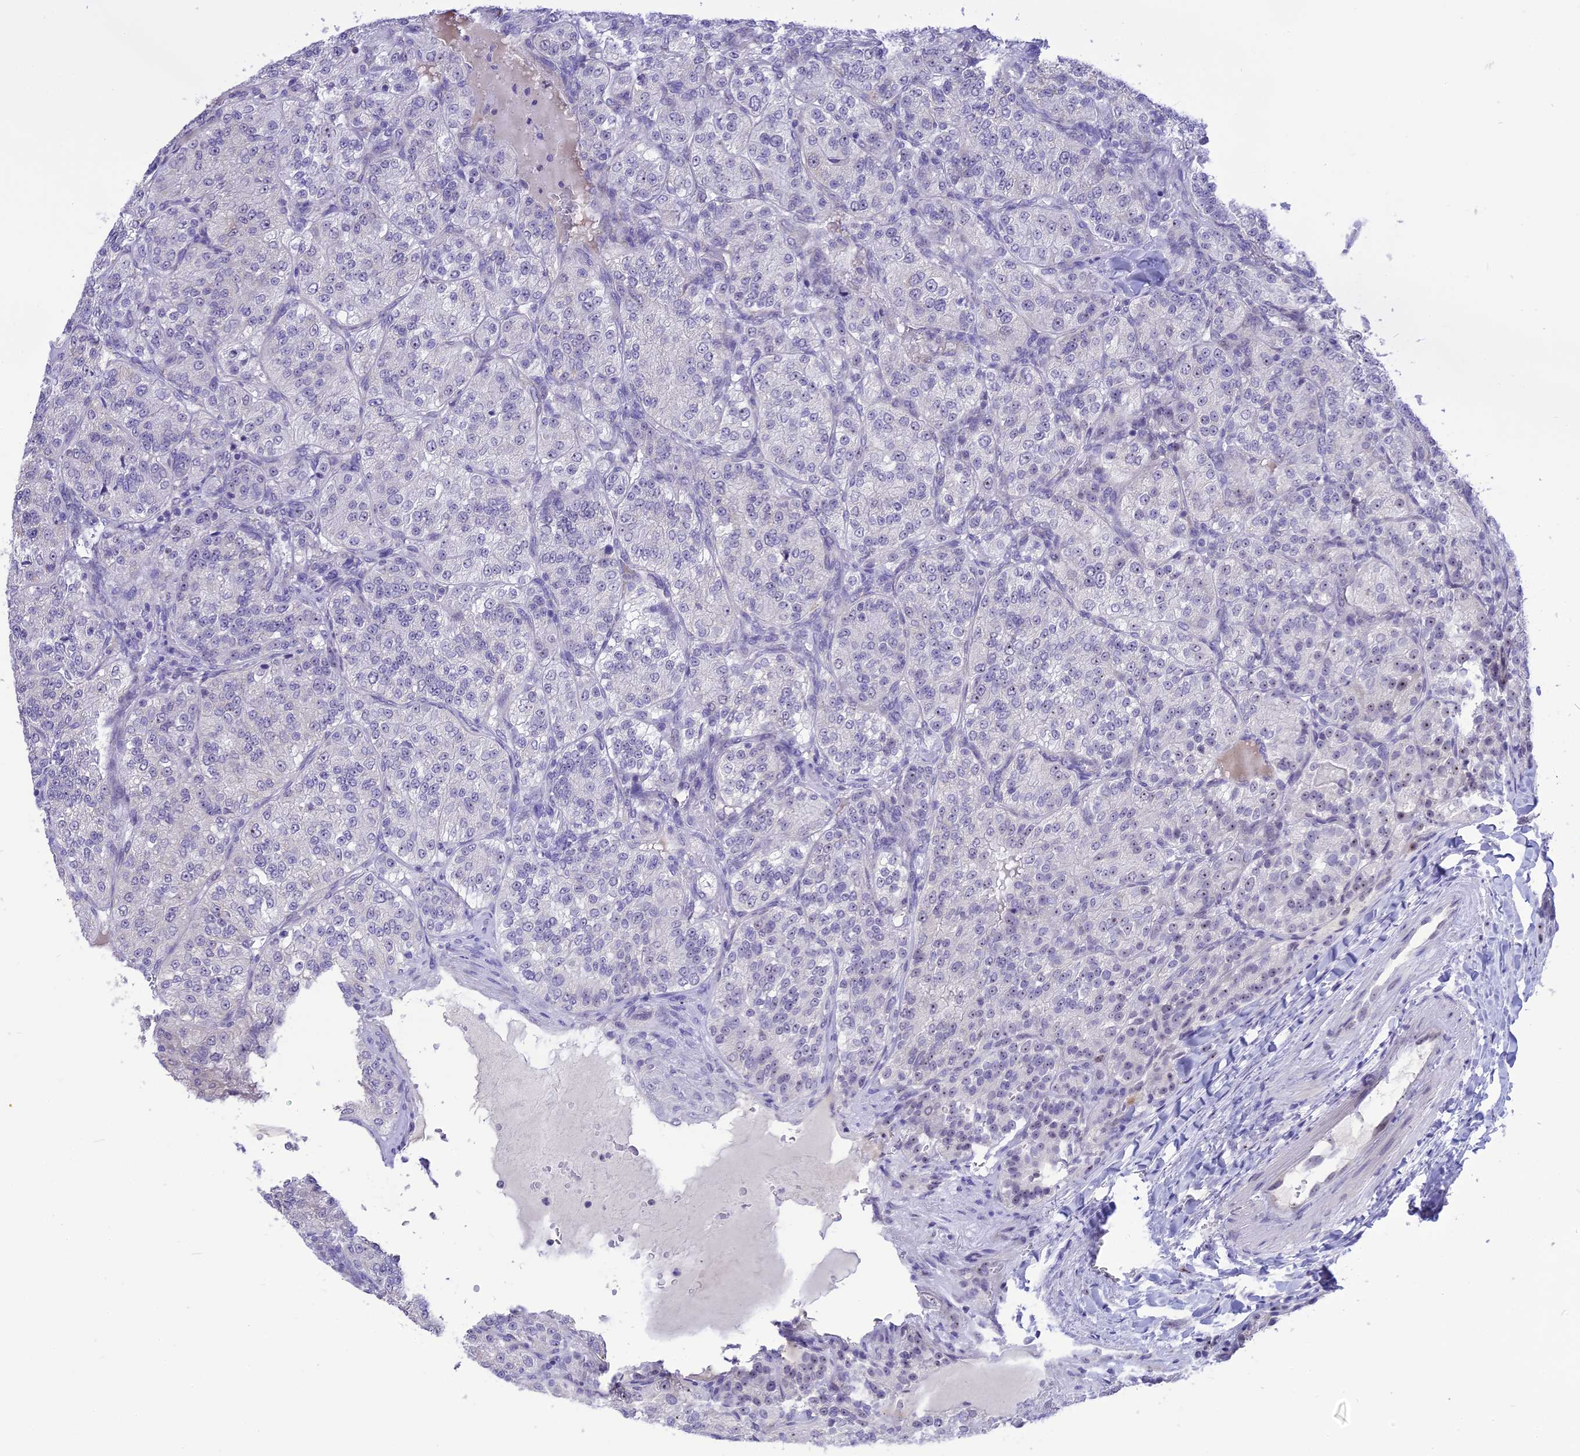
{"staining": {"intensity": "negative", "quantity": "none", "location": "none"}, "tissue": "renal cancer", "cell_type": "Tumor cells", "image_type": "cancer", "snomed": [{"axis": "morphology", "description": "Adenocarcinoma, NOS"}, {"axis": "topography", "description": "Kidney"}], "caption": "High power microscopy histopathology image of an immunohistochemistry (IHC) histopathology image of adenocarcinoma (renal), revealing no significant staining in tumor cells.", "gene": "CMSS1", "patient": {"sex": "female", "age": 63}}